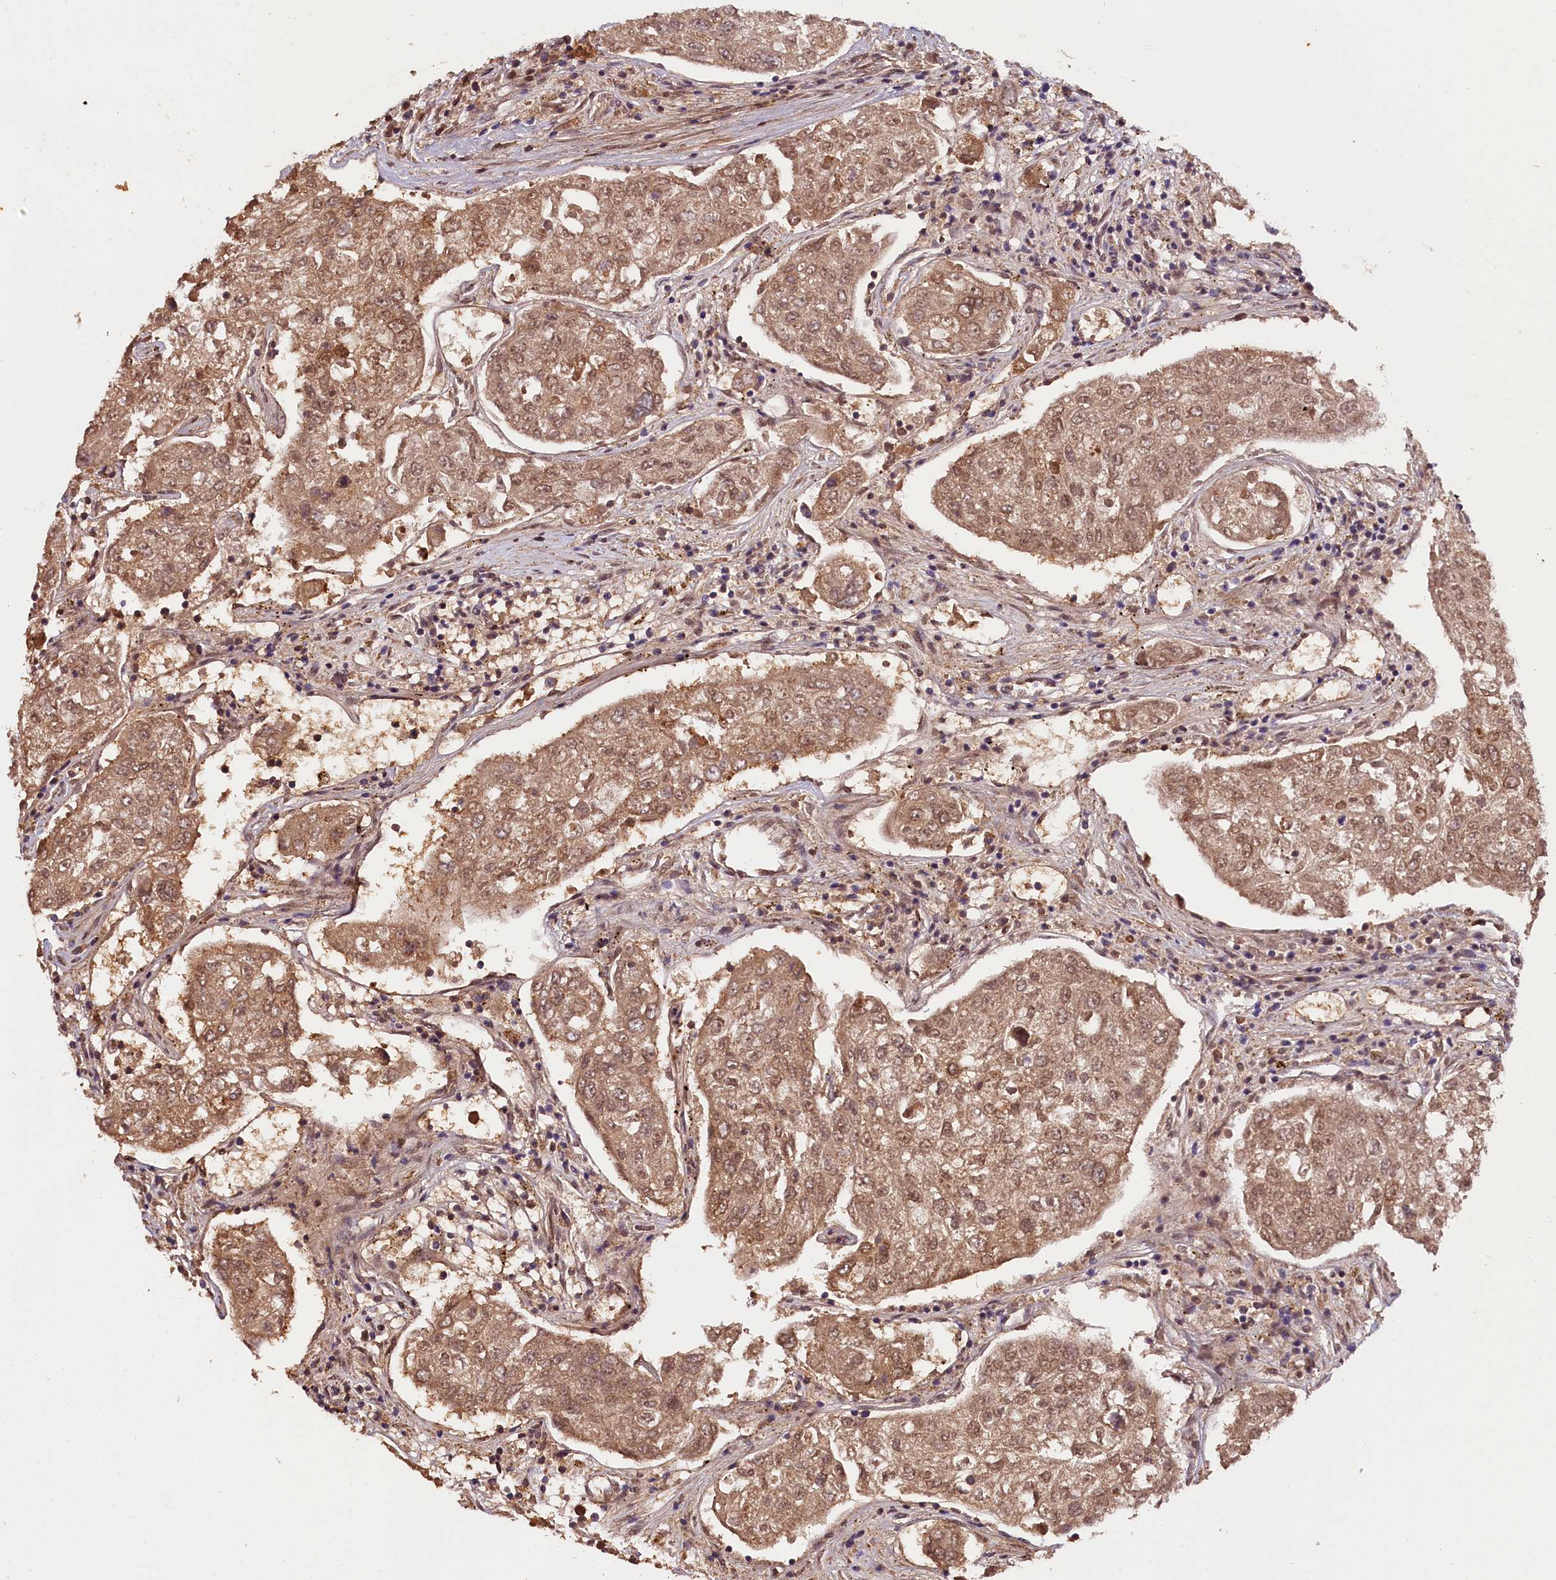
{"staining": {"intensity": "moderate", "quantity": ">75%", "location": "cytoplasmic/membranous,nuclear"}, "tissue": "urothelial cancer", "cell_type": "Tumor cells", "image_type": "cancer", "snomed": [{"axis": "morphology", "description": "Urothelial carcinoma, High grade"}, {"axis": "topography", "description": "Lymph node"}, {"axis": "topography", "description": "Urinary bladder"}], "caption": "A high-resolution photomicrograph shows immunohistochemistry staining of urothelial cancer, which exhibits moderate cytoplasmic/membranous and nuclear expression in about >75% of tumor cells. The staining is performed using DAB brown chromogen to label protein expression. The nuclei are counter-stained blue using hematoxylin.", "gene": "ZNF480", "patient": {"sex": "male", "age": 51}}